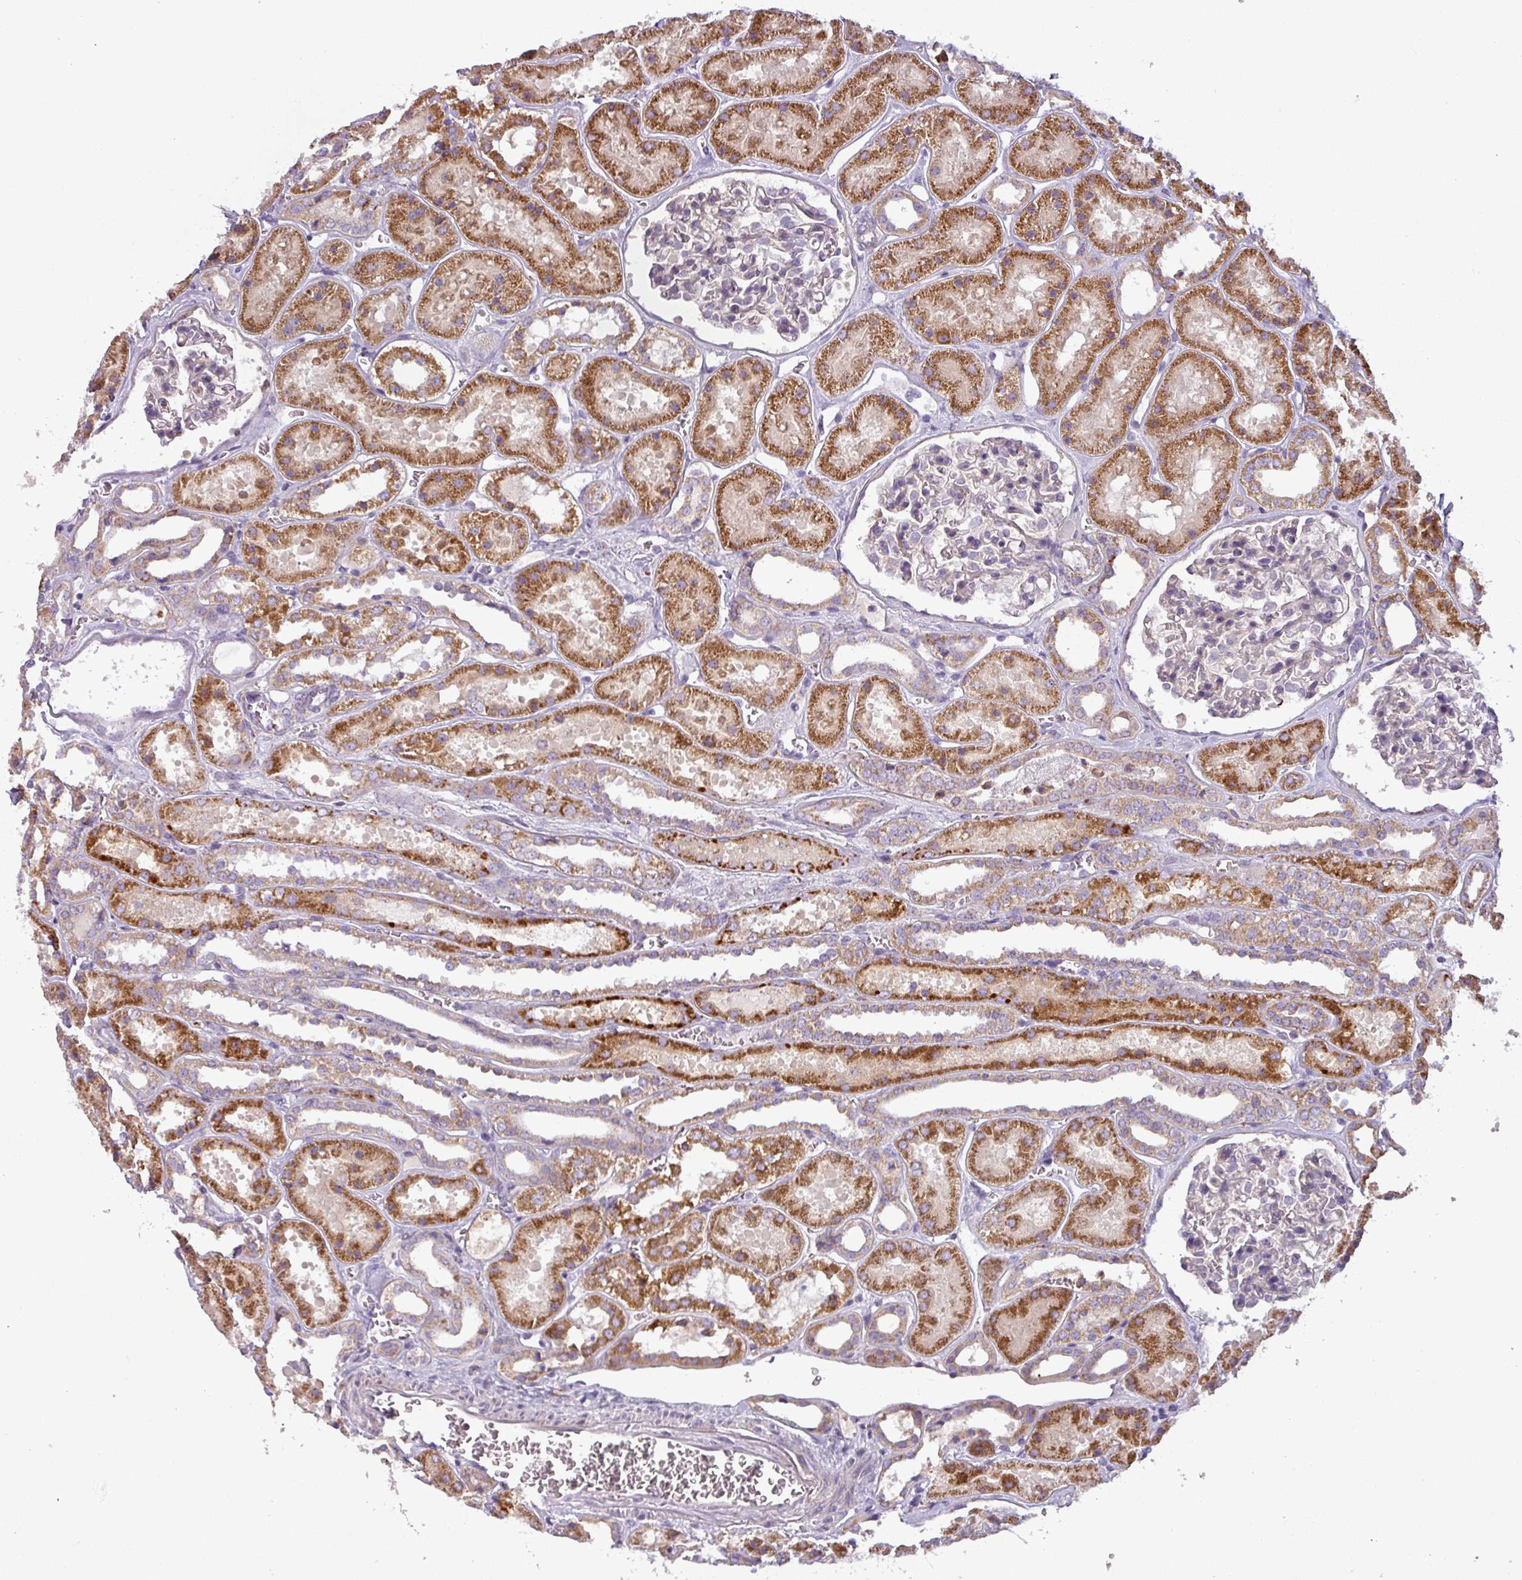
{"staining": {"intensity": "negative", "quantity": "none", "location": "none"}, "tissue": "kidney", "cell_type": "Cells in glomeruli", "image_type": "normal", "snomed": [{"axis": "morphology", "description": "Normal tissue, NOS"}, {"axis": "topography", "description": "Kidney"}], "caption": "Kidney was stained to show a protein in brown. There is no significant positivity in cells in glomeruli. The staining is performed using DAB (3,3'-diaminobenzidine) brown chromogen with nuclei counter-stained in using hematoxylin.", "gene": "PNMA6A", "patient": {"sex": "female", "age": 41}}